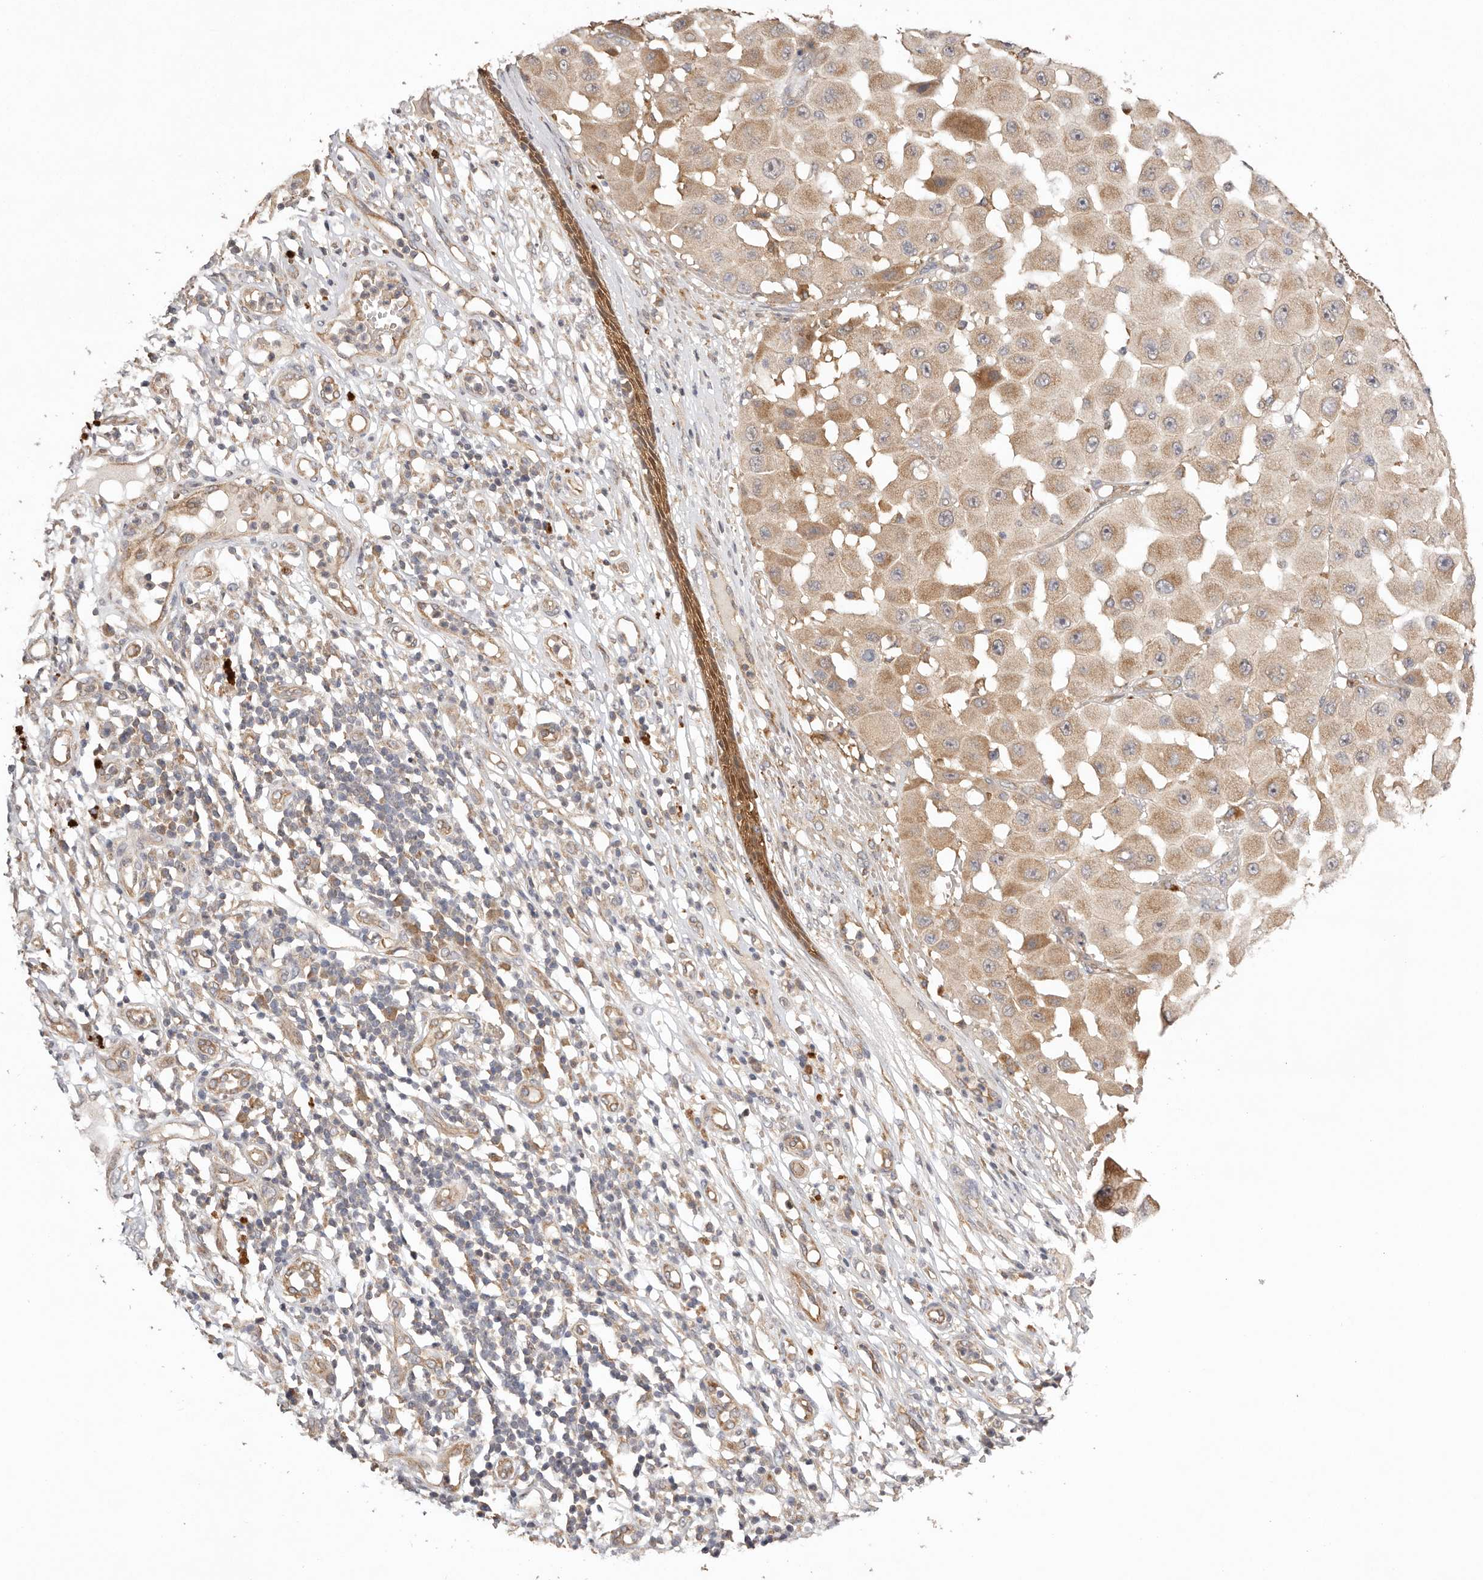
{"staining": {"intensity": "weak", "quantity": ">75%", "location": "cytoplasmic/membranous"}, "tissue": "melanoma", "cell_type": "Tumor cells", "image_type": "cancer", "snomed": [{"axis": "morphology", "description": "Malignant melanoma, NOS"}, {"axis": "topography", "description": "Skin"}], "caption": "DAB immunohistochemical staining of human melanoma reveals weak cytoplasmic/membranous protein staining in about >75% of tumor cells.", "gene": "UBR2", "patient": {"sex": "female", "age": 81}}